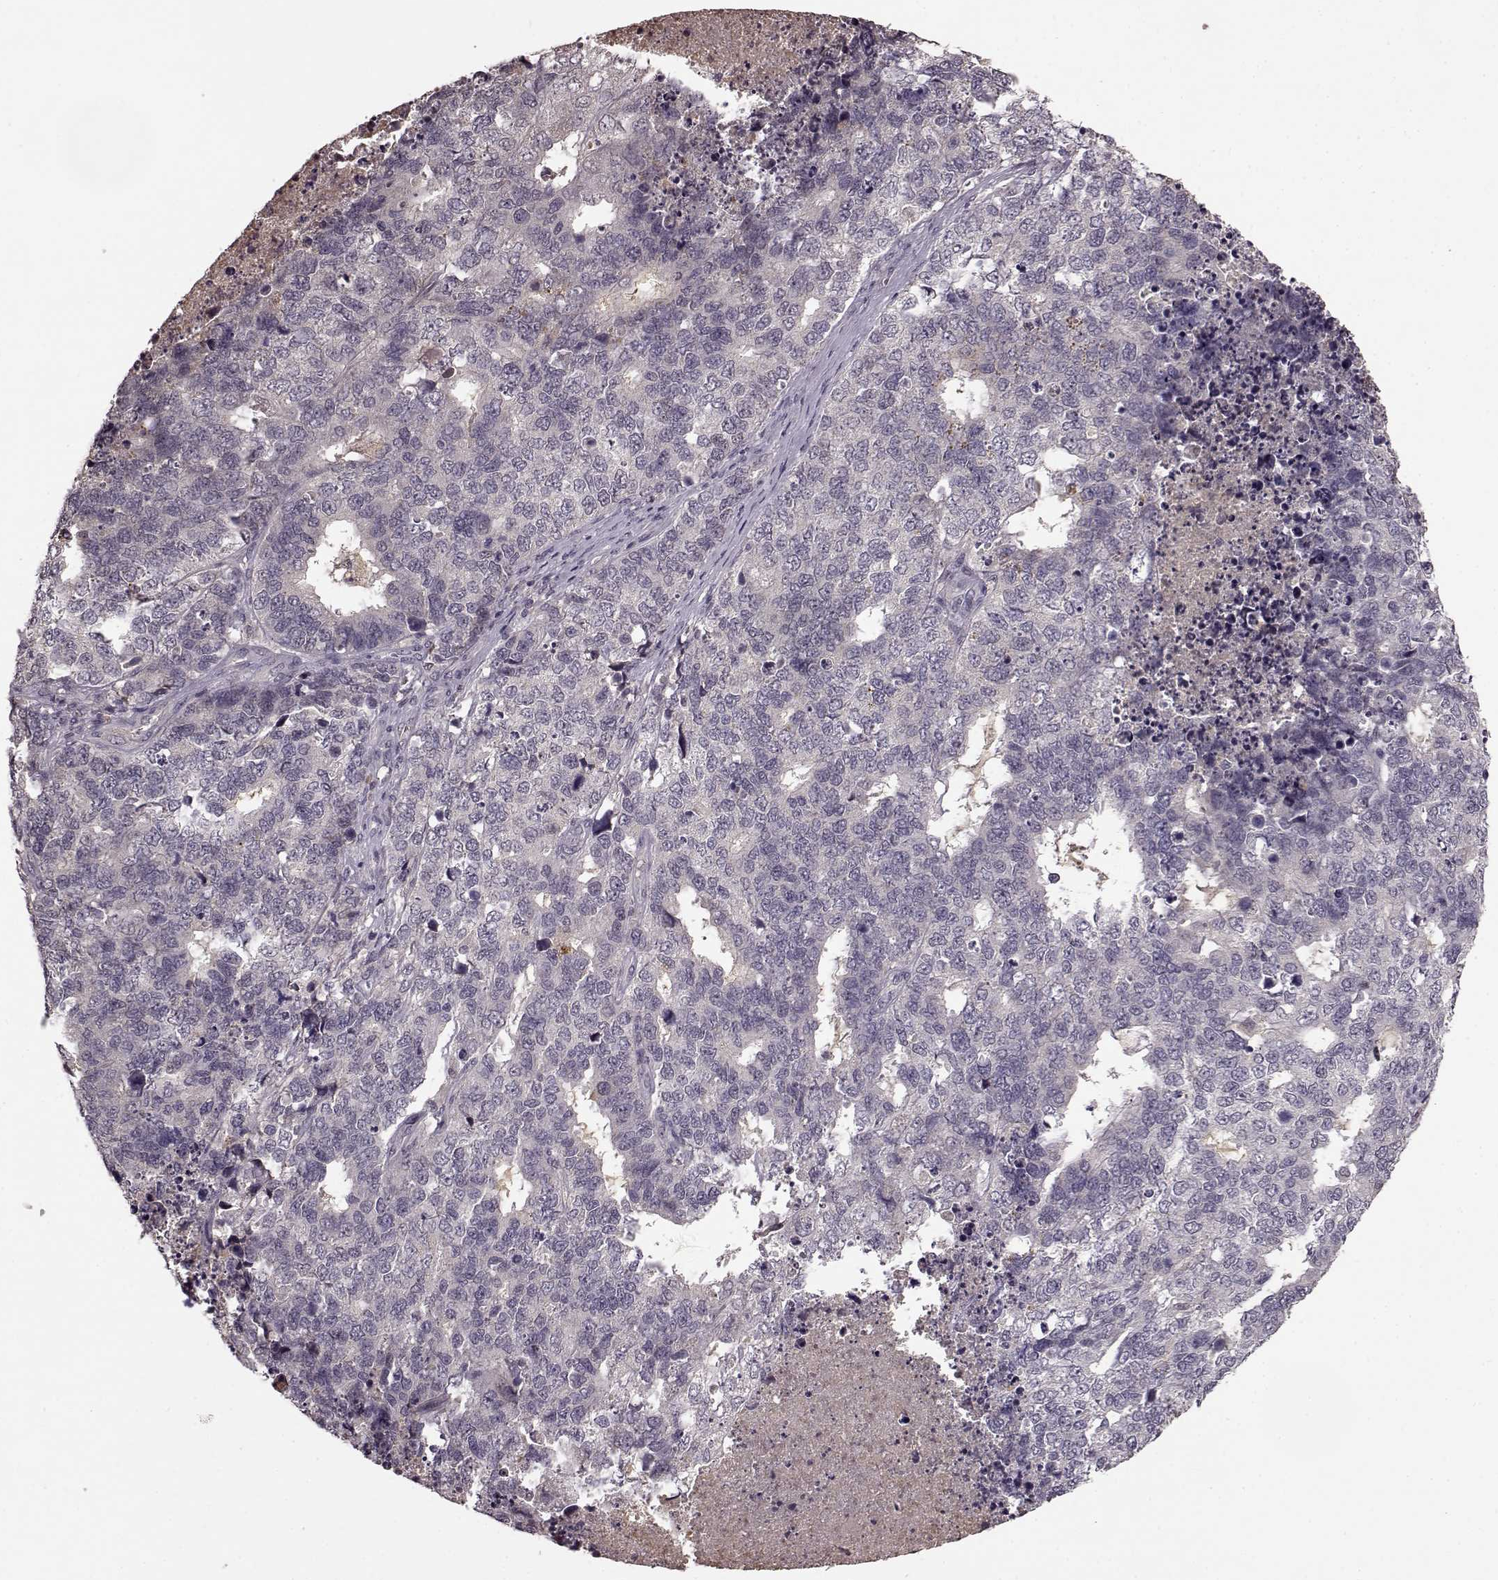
{"staining": {"intensity": "negative", "quantity": "none", "location": "none"}, "tissue": "cervical cancer", "cell_type": "Tumor cells", "image_type": "cancer", "snomed": [{"axis": "morphology", "description": "Squamous cell carcinoma, NOS"}, {"axis": "topography", "description": "Cervix"}], "caption": "Immunohistochemical staining of human squamous cell carcinoma (cervical) demonstrates no significant positivity in tumor cells.", "gene": "NRL", "patient": {"sex": "female", "age": 63}}